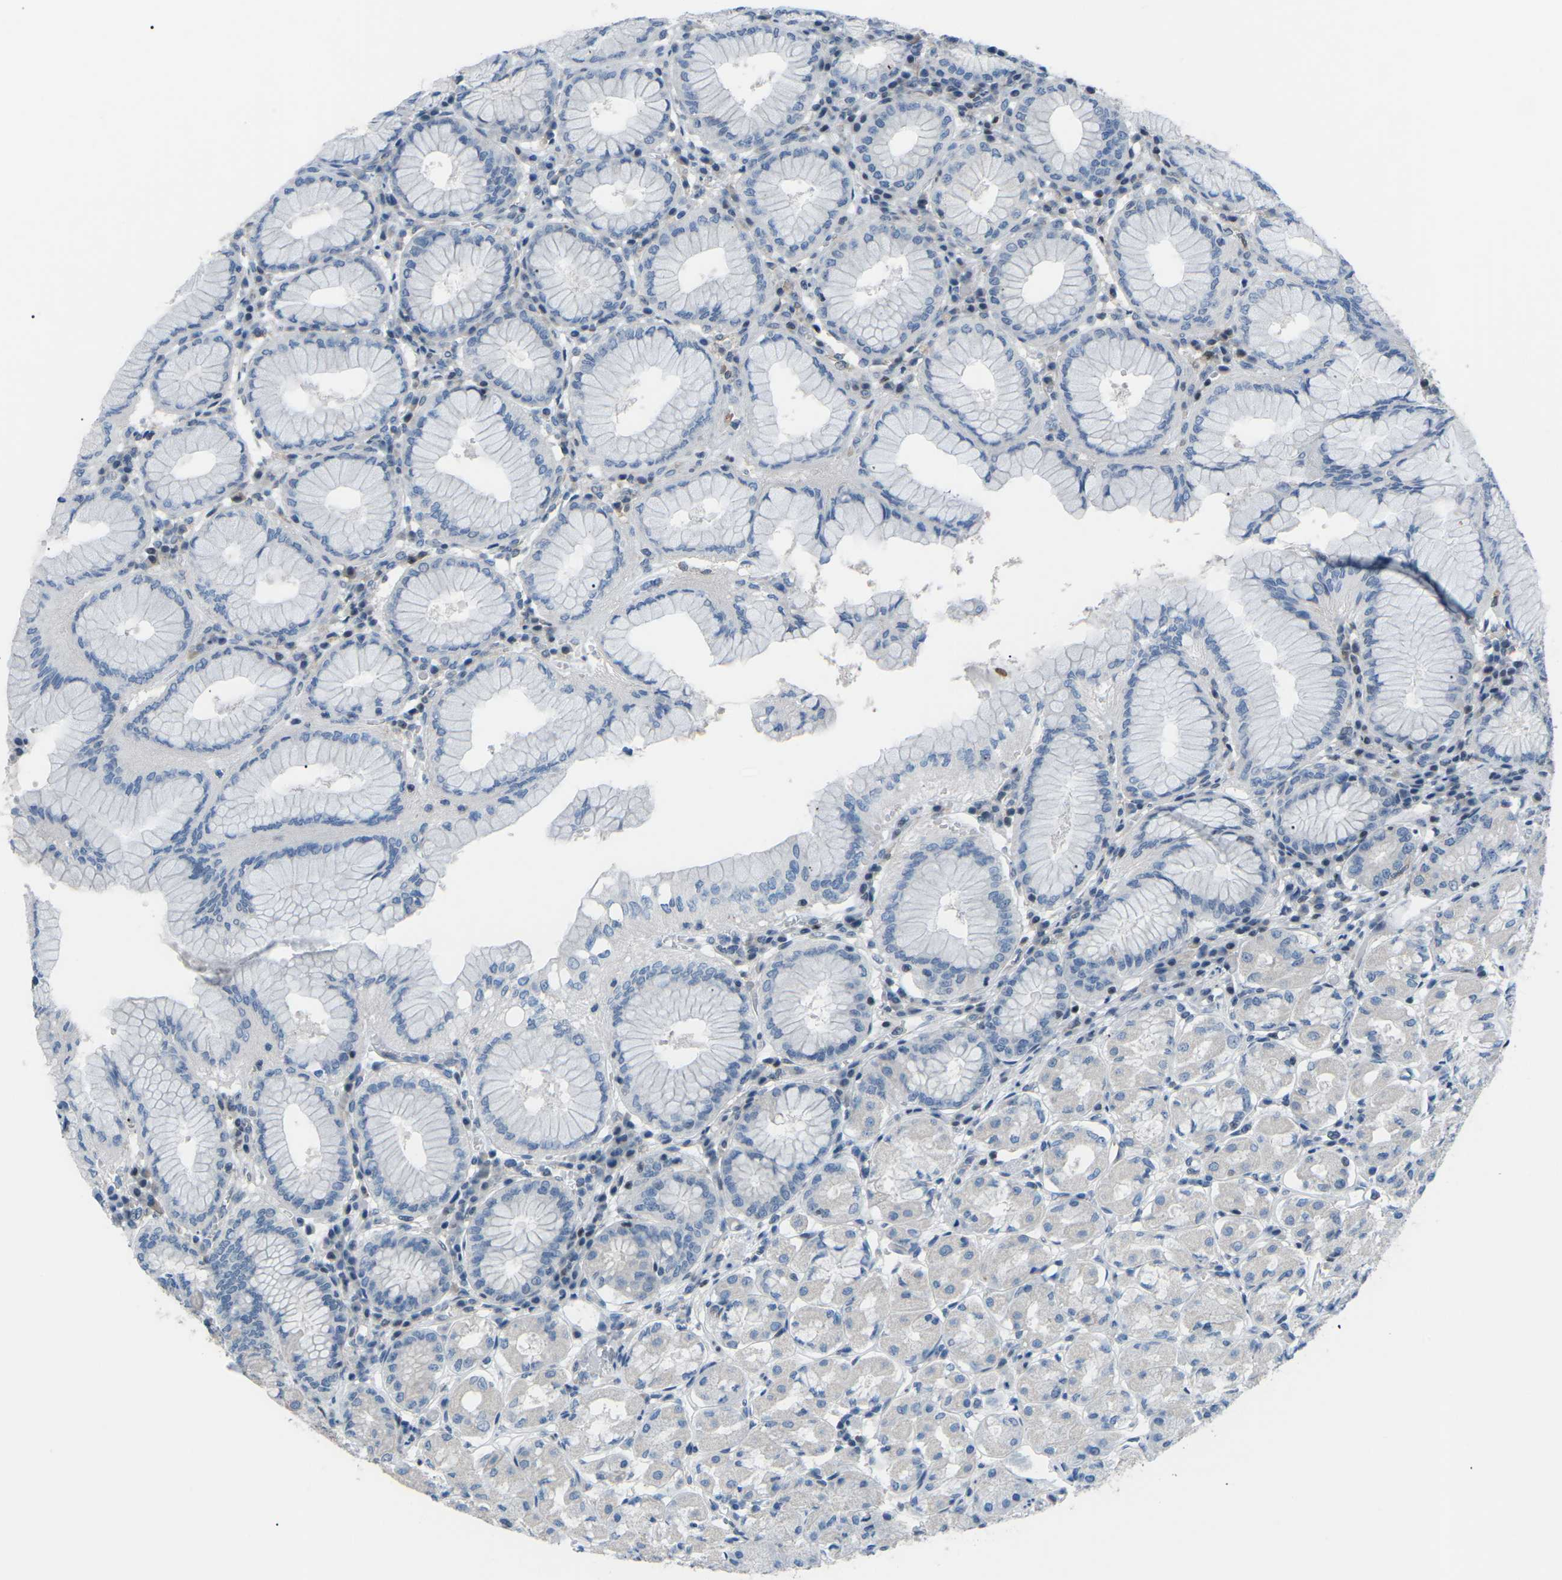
{"staining": {"intensity": "moderate", "quantity": "<25%", "location": "nuclear"}, "tissue": "stomach", "cell_type": "Glandular cells", "image_type": "normal", "snomed": [{"axis": "morphology", "description": "Normal tissue, NOS"}, {"axis": "topography", "description": "Stomach"}, {"axis": "topography", "description": "Stomach, lower"}], "caption": "Moderate nuclear protein expression is identified in approximately <25% of glandular cells in stomach. (DAB = brown stain, brightfield microscopy at high magnification).", "gene": "MBNL1", "patient": {"sex": "female", "age": 56}}